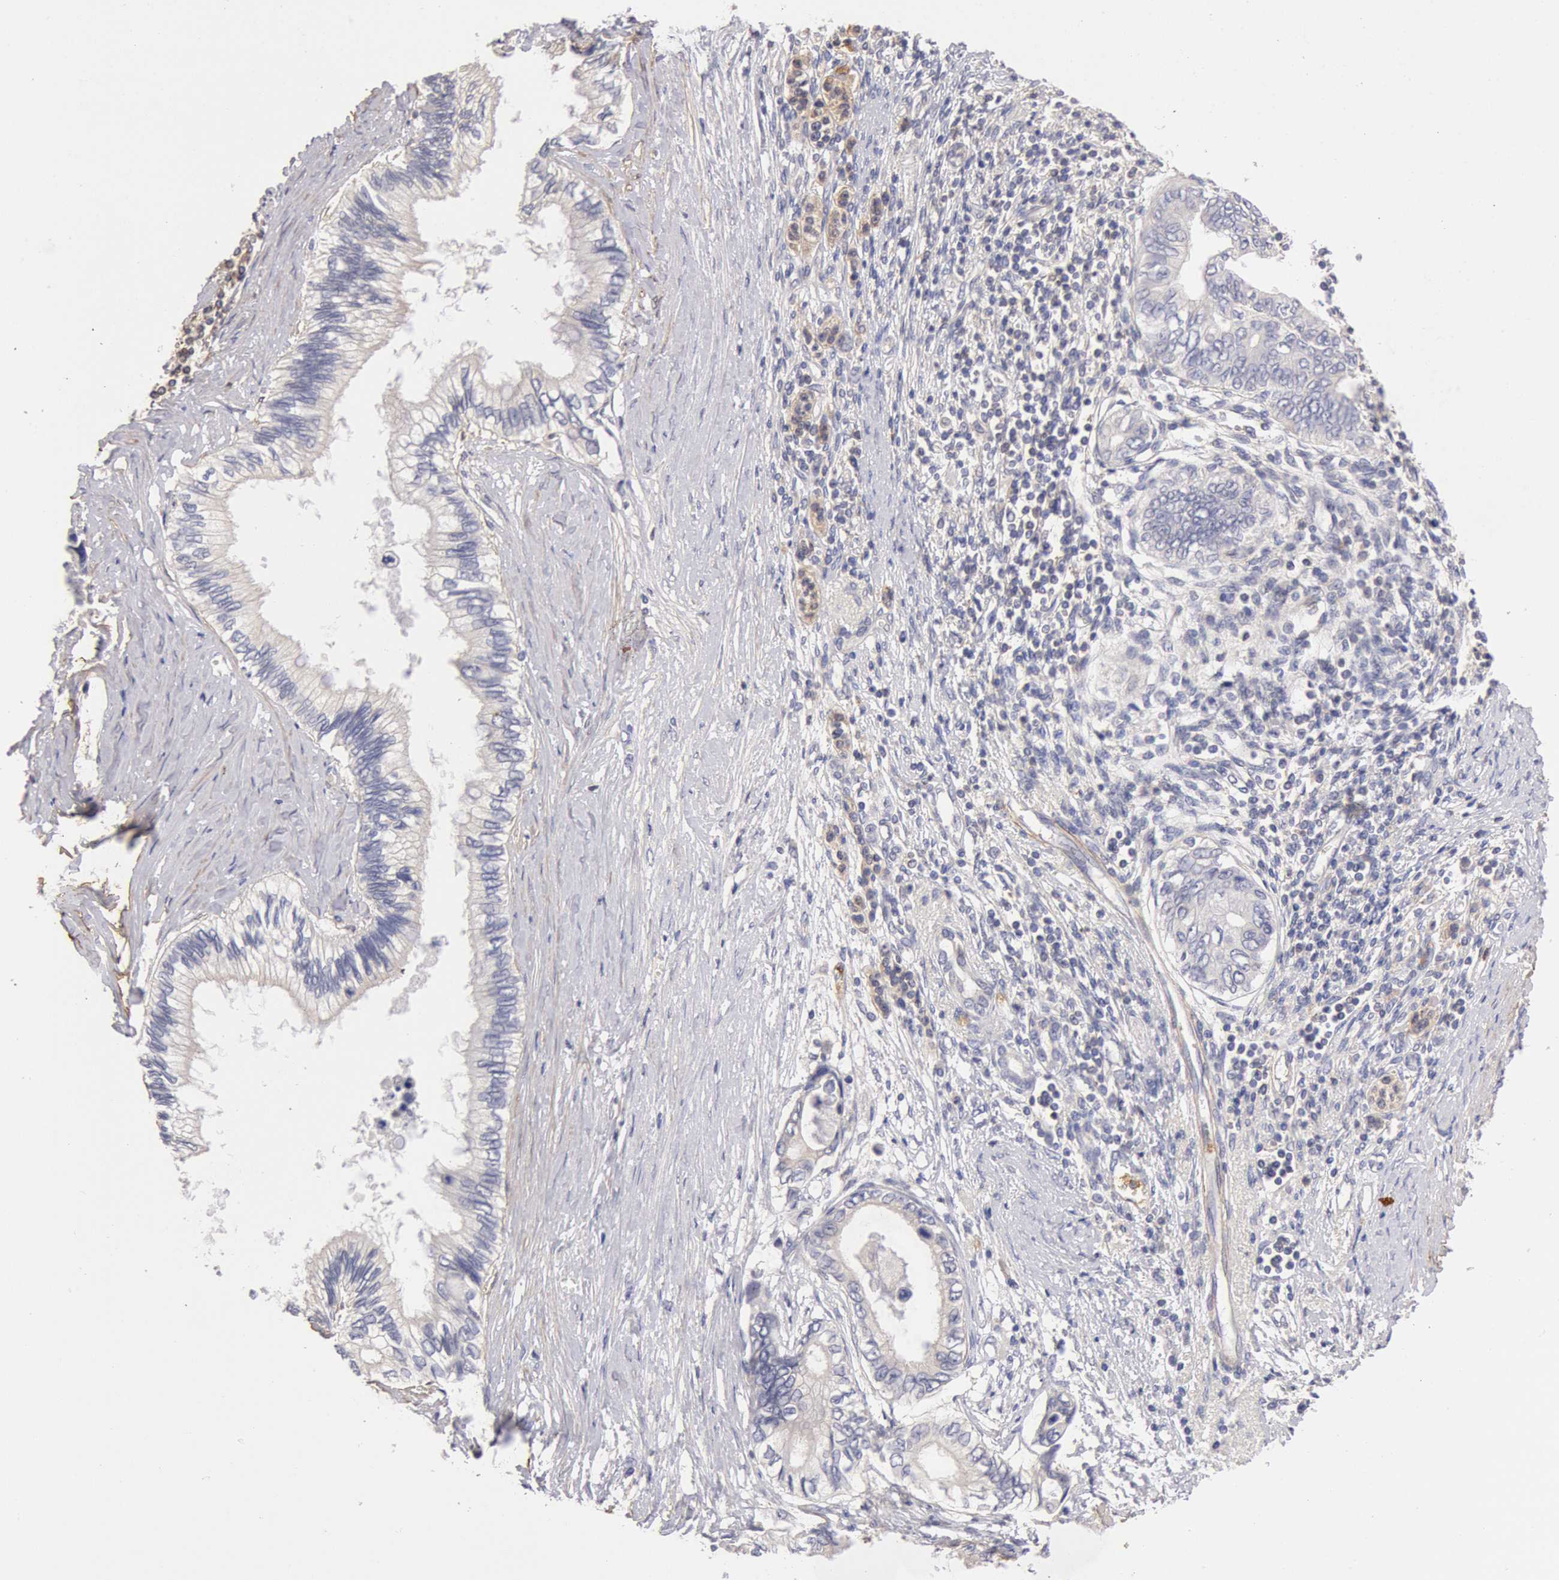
{"staining": {"intensity": "negative", "quantity": "none", "location": "none"}, "tissue": "pancreatic cancer", "cell_type": "Tumor cells", "image_type": "cancer", "snomed": [{"axis": "morphology", "description": "Adenocarcinoma, NOS"}, {"axis": "topography", "description": "Pancreas"}], "caption": "There is no significant expression in tumor cells of pancreatic adenocarcinoma. (DAB IHC visualized using brightfield microscopy, high magnification).", "gene": "TMED8", "patient": {"sex": "female", "age": 66}}